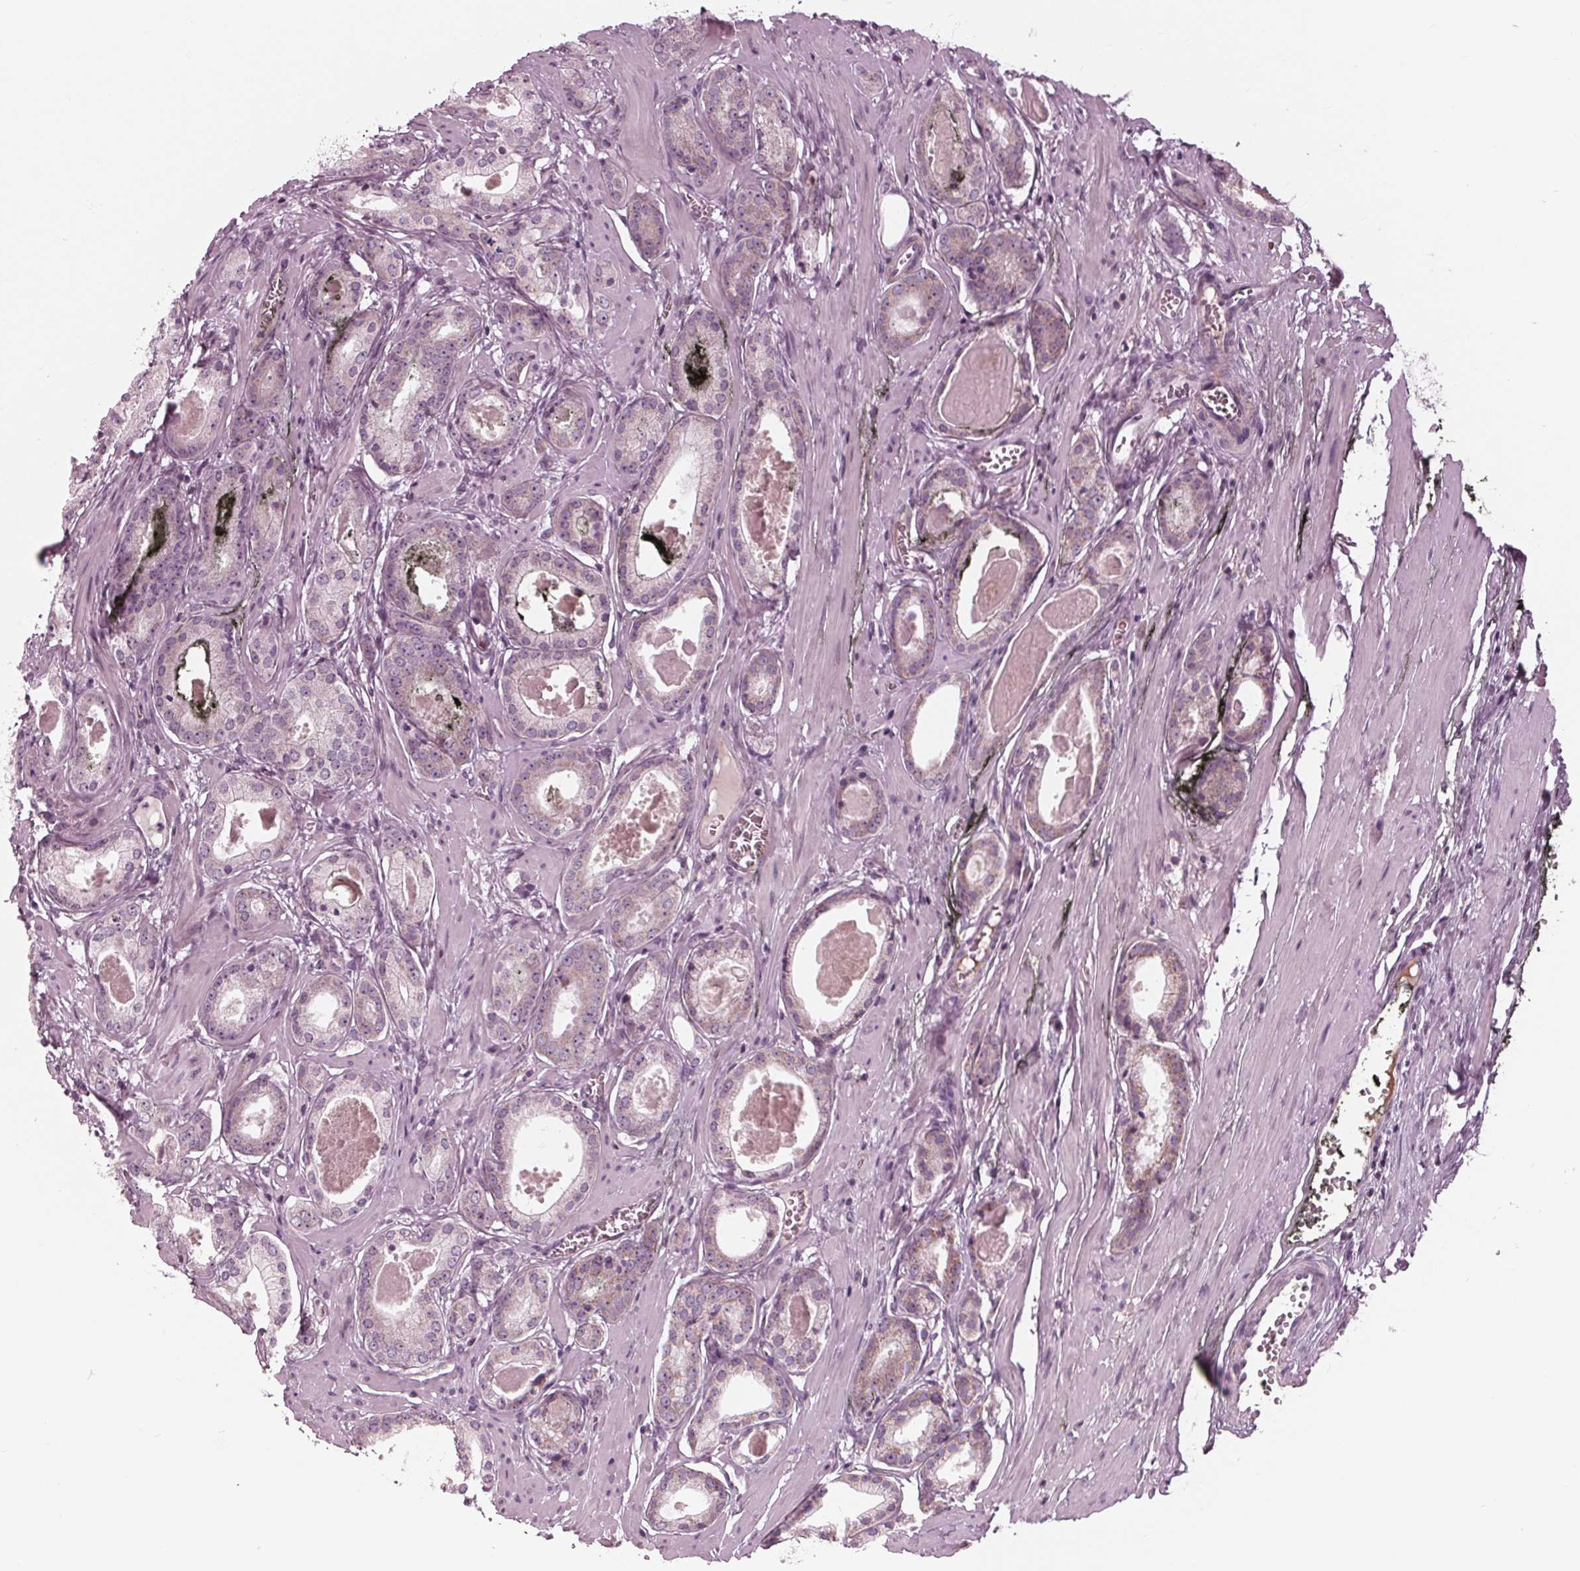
{"staining": {"intensity": "weak", "quantity": "<25%", "location": "cytoplasmic/membranous"}, "tissue": "prostate cancer", "cell_type": "Tumor cells", "image_type": "cancer", "snomed": [{"axis": "morphology", "description": "Adenocarcinoma, NOS"}, {"axis": "morphology", "description": "Adenocarcinoma, Low grade"}, {"axis": "topography", "description": "Prostate"}], "caption": "Prostate cancer (adenocarcinoma) was stained to show a protein in brown. There is no significant expression in tumor cells. (Stains: DAB (3,3'-diaminobenzidine) IHC with hematoxylin counter stain, Microscopy: brightfield microscopy at high magnification).", "gene": "CLN6", "patient": {"sex": "male", "age": 64}}